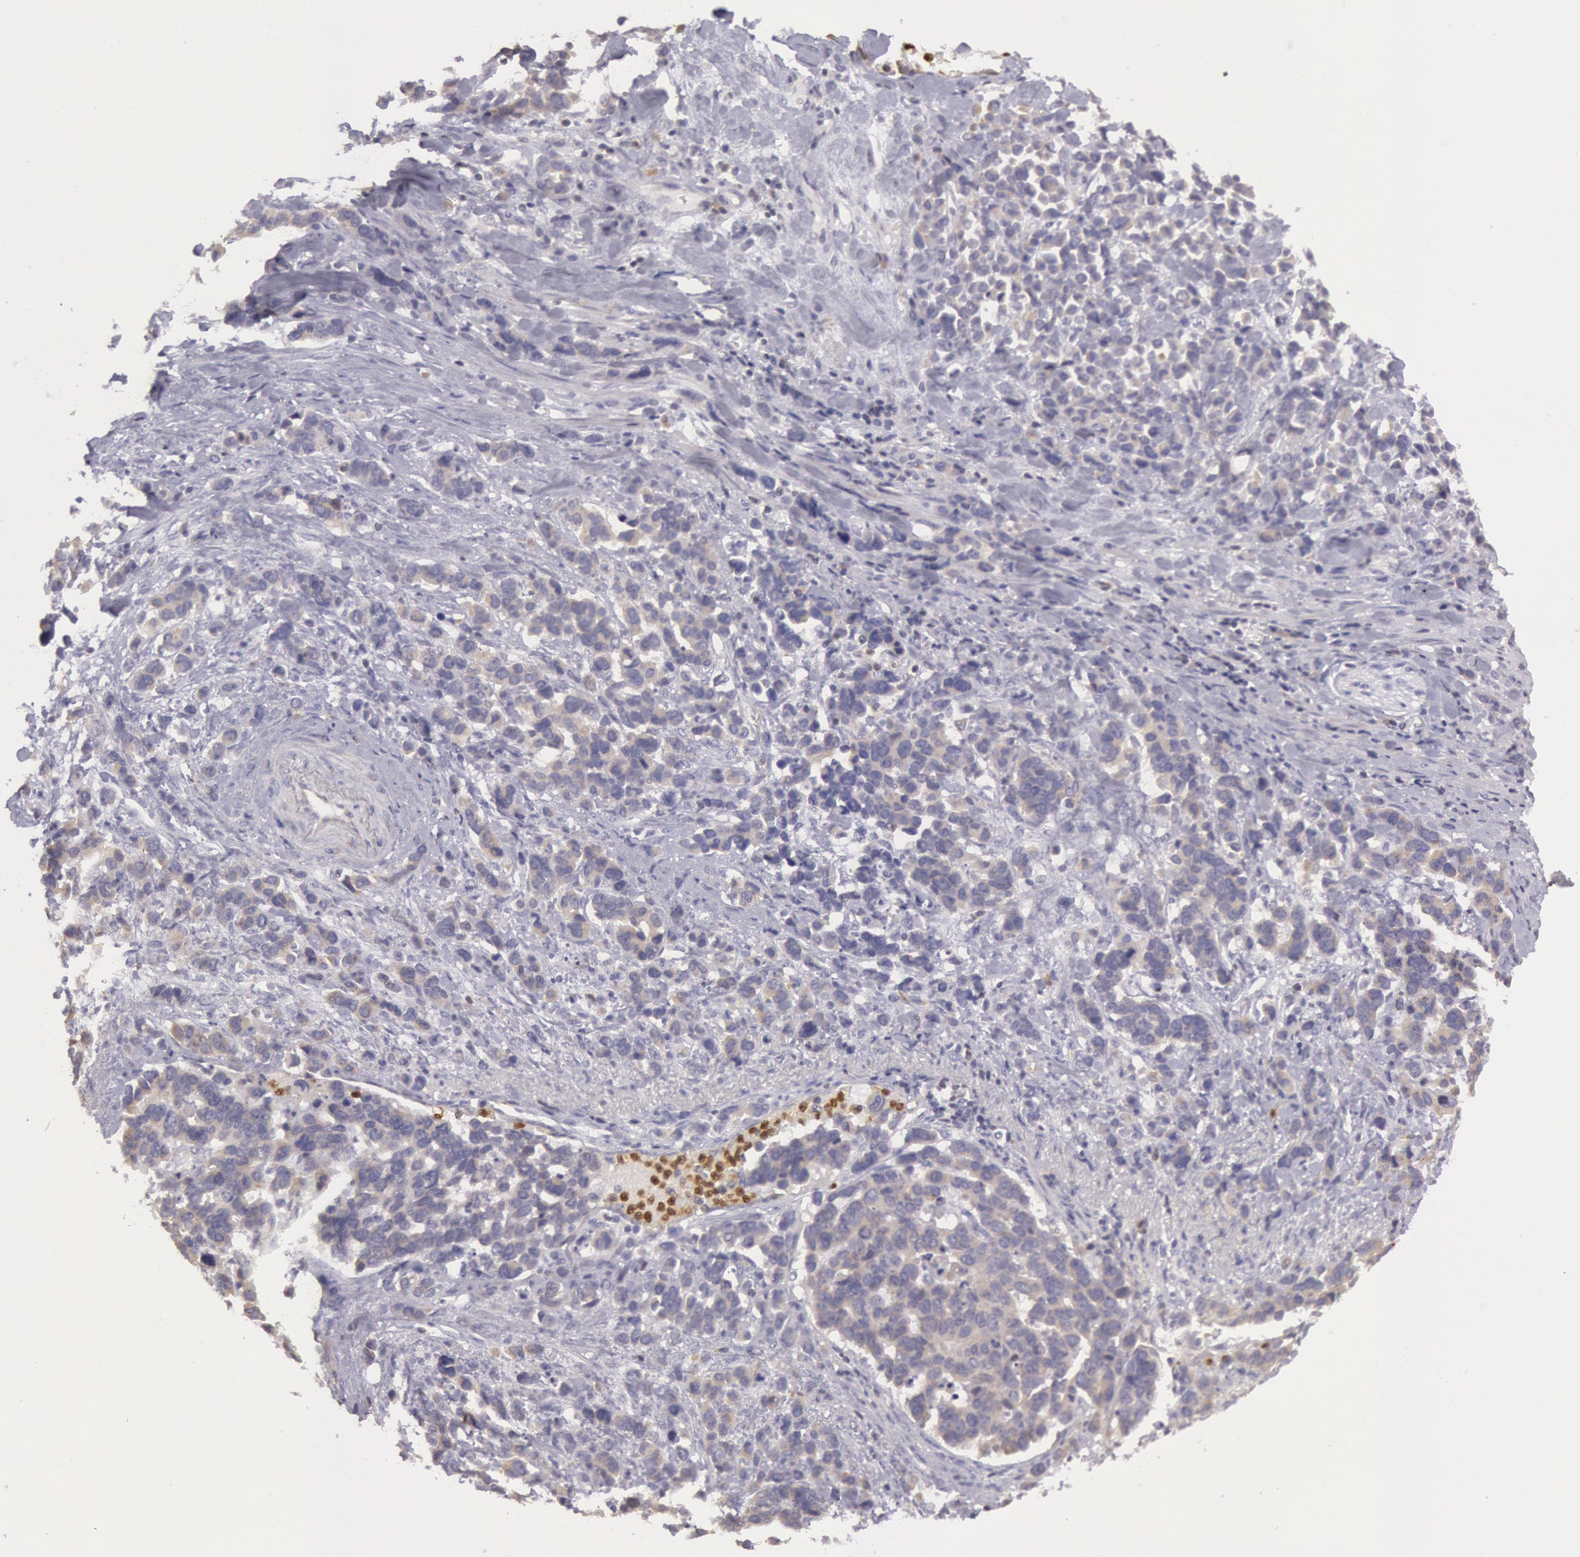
{"staining": {"intensity": "weak", "quantity": "25%-75%", "location": "cytoplasmic/membranous"}, "tissue": "stomach cancer", "cell_type": "Tumor cells", "image_type": "cancer", "snomed": [{"axis": "morphology", "description": "Adenocarcinoma, NOS"}, {"axis": "topography", "description": "Stomach, upper"}], "caption": "Immunohistochemical staining of human adenocarcinoma (stomach) reveals weak cytoplasmic/membranous protein staining in about 25%-75% of tumor cells. The protein is stained brown, and the nuclei are stained in blue (DAB IHC with brightfield microscopy, high magnification).", "gene": "RAB27A", "patient": {"sex": "male", "age": 71}}